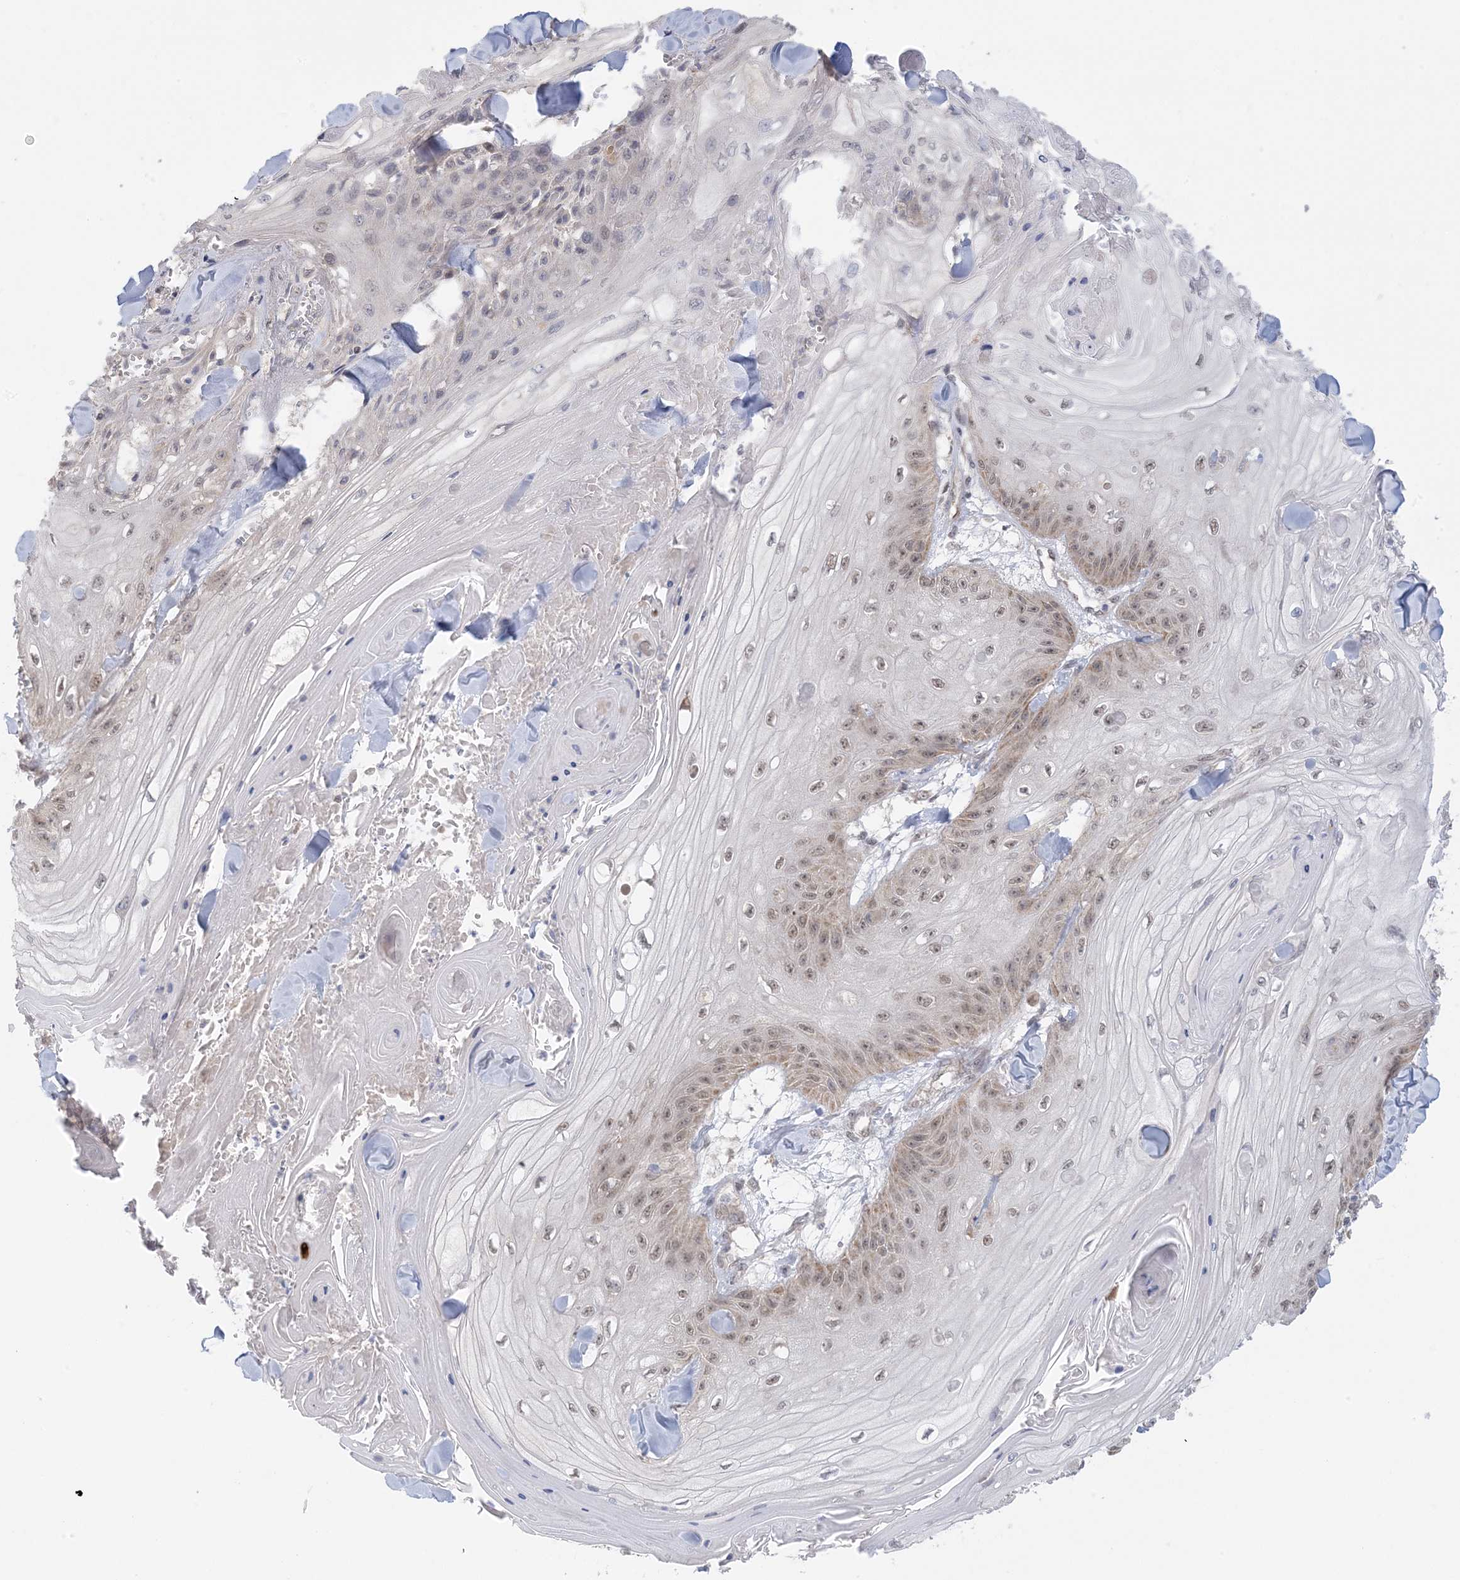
{"staining": {"intensity": "weak", "quantity": ">75%", "location": "nuclear"}, "tissue": "skin cancer", "cell_type": "Tumor cells", "image_type": "cancer", "snomed": [{"axis": "morphology", "description": "Squamous cell carcinoma, NOS"}, {"axis": "topography", "description": "Skin"}], "caption": "Skin cancer stained with a brown dye displays weak nuclear positive positivity in about >75% of tumor cells.", "gene": "TRMT10C", "patient": {"sex": "male", "age": 74}}